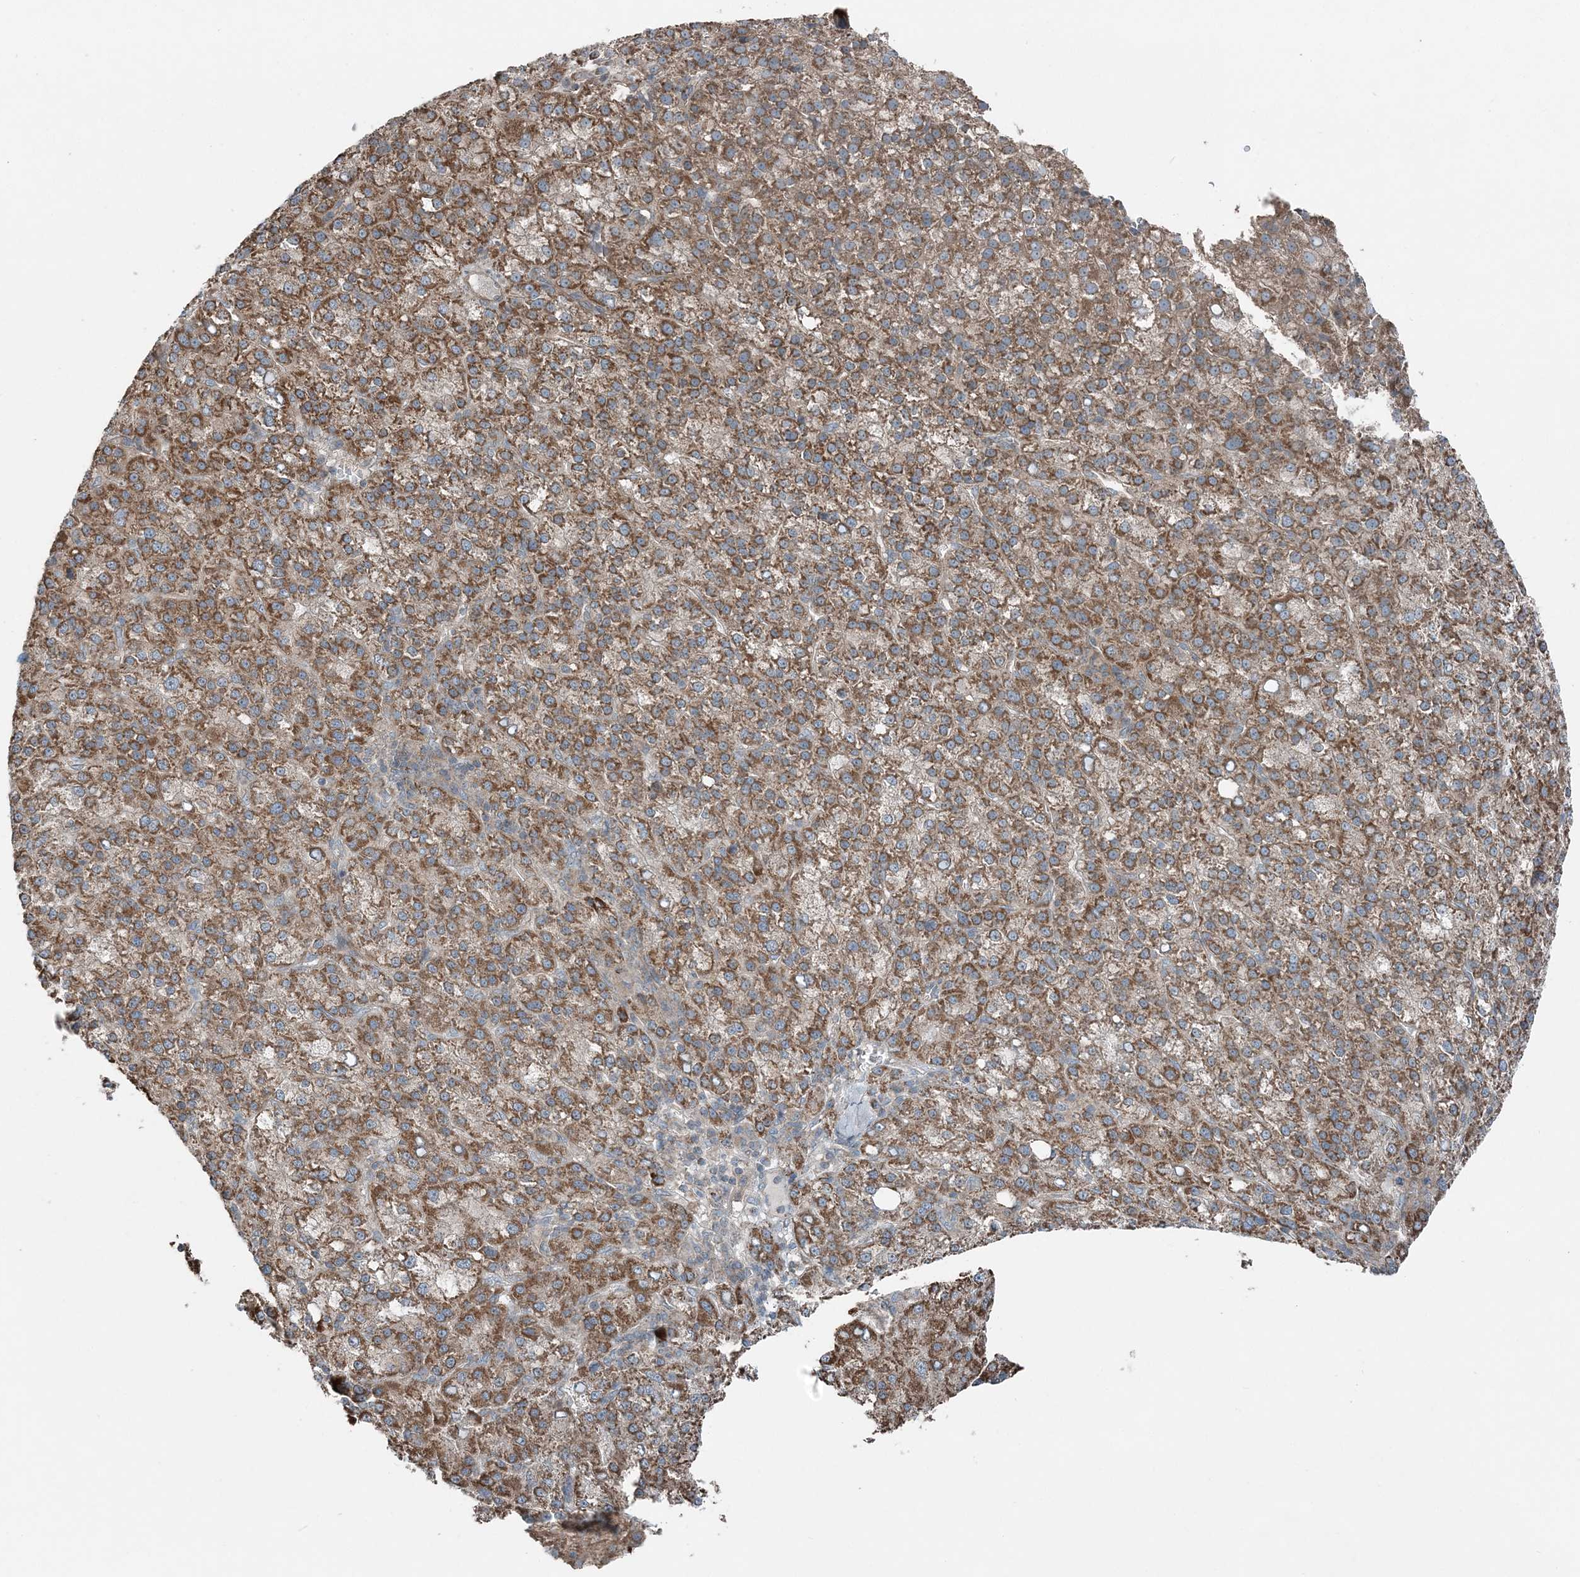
{"staining": {"intensity": "moderate", "quantity": ">75%", "location": "cytoplasmic/membranous"}, "tissue": "liver cancer", "cell_type": "Tumor cells", "image_type": "cancer", "snomed": [{"axis": "morphology", "description": "Carcinoma, Hepatocellular, NOS"}, {"axis": "topography", "description": "Liver"}], "caption": "Protein staining of liver cancer tissue exhibits moderate cytoplasmic/membranous expression in about >75% of tumor cells. (Brightfield microscopy of DAB IHC at high magnification).", "gene": "KY", "patient": {"sex": "female", "age": 58}}